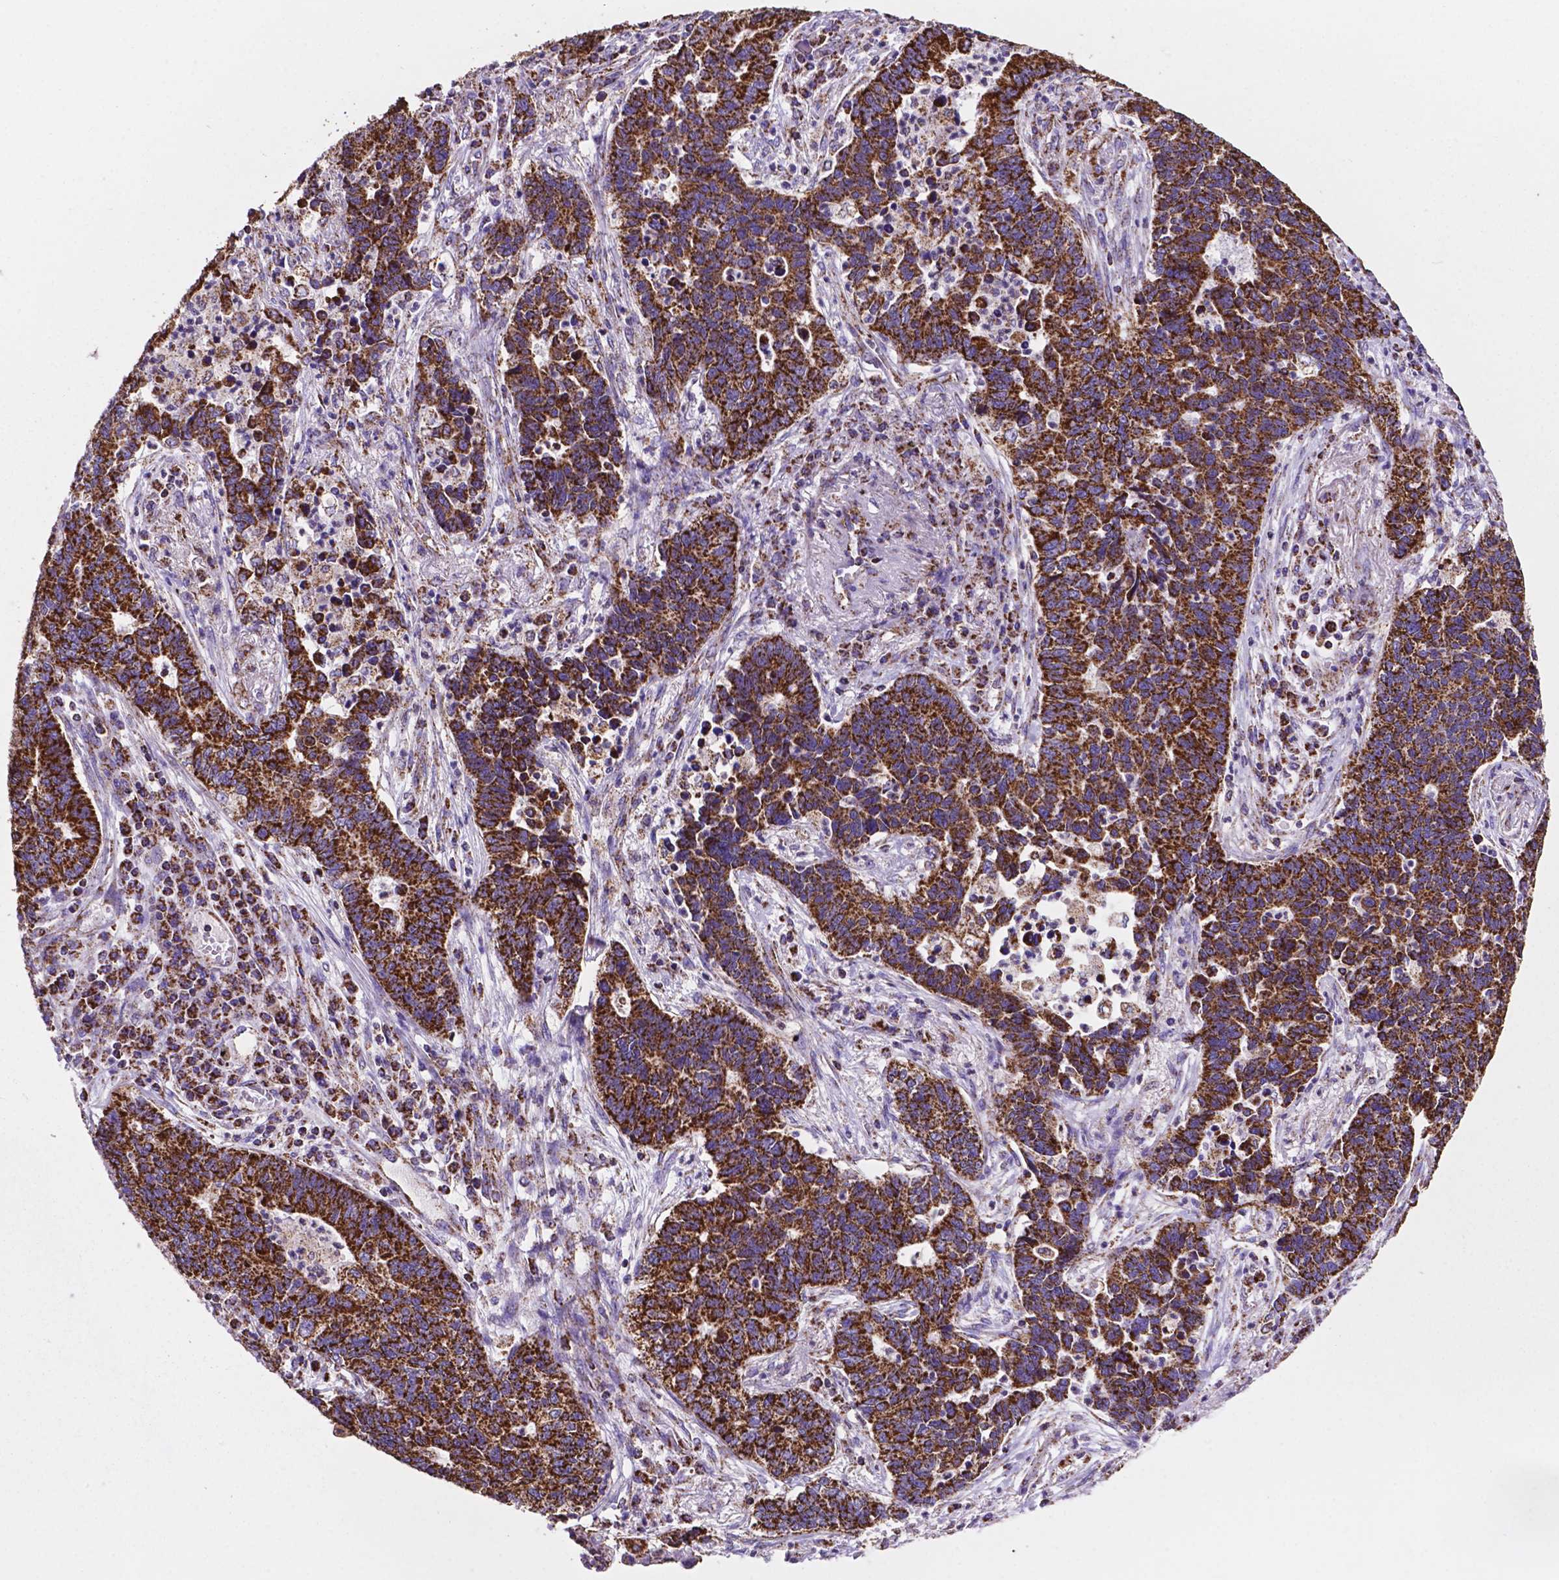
{"staining": {"intensity": "strong", "quantity": ">75%", "location": "cytoplasmic/membranous"}, "tissue": "lung cancer", "cell_type": "Tumor cells", "image_type": "cancer", "snomed": [{"axis": "morphology", "description": "Adenocarcinoma, NOS"}, {"axis": "topography", "description": "Lung"}], "caption": "This is a photomicrograph of immunohistochemistry (IHC) staining of lung adenocarcinoma, which shows strong staining in the cytoplasmic/membranous of tumor cells.", "gene": "HSPD1", "patient": {"sex": "female", "age": 57}}